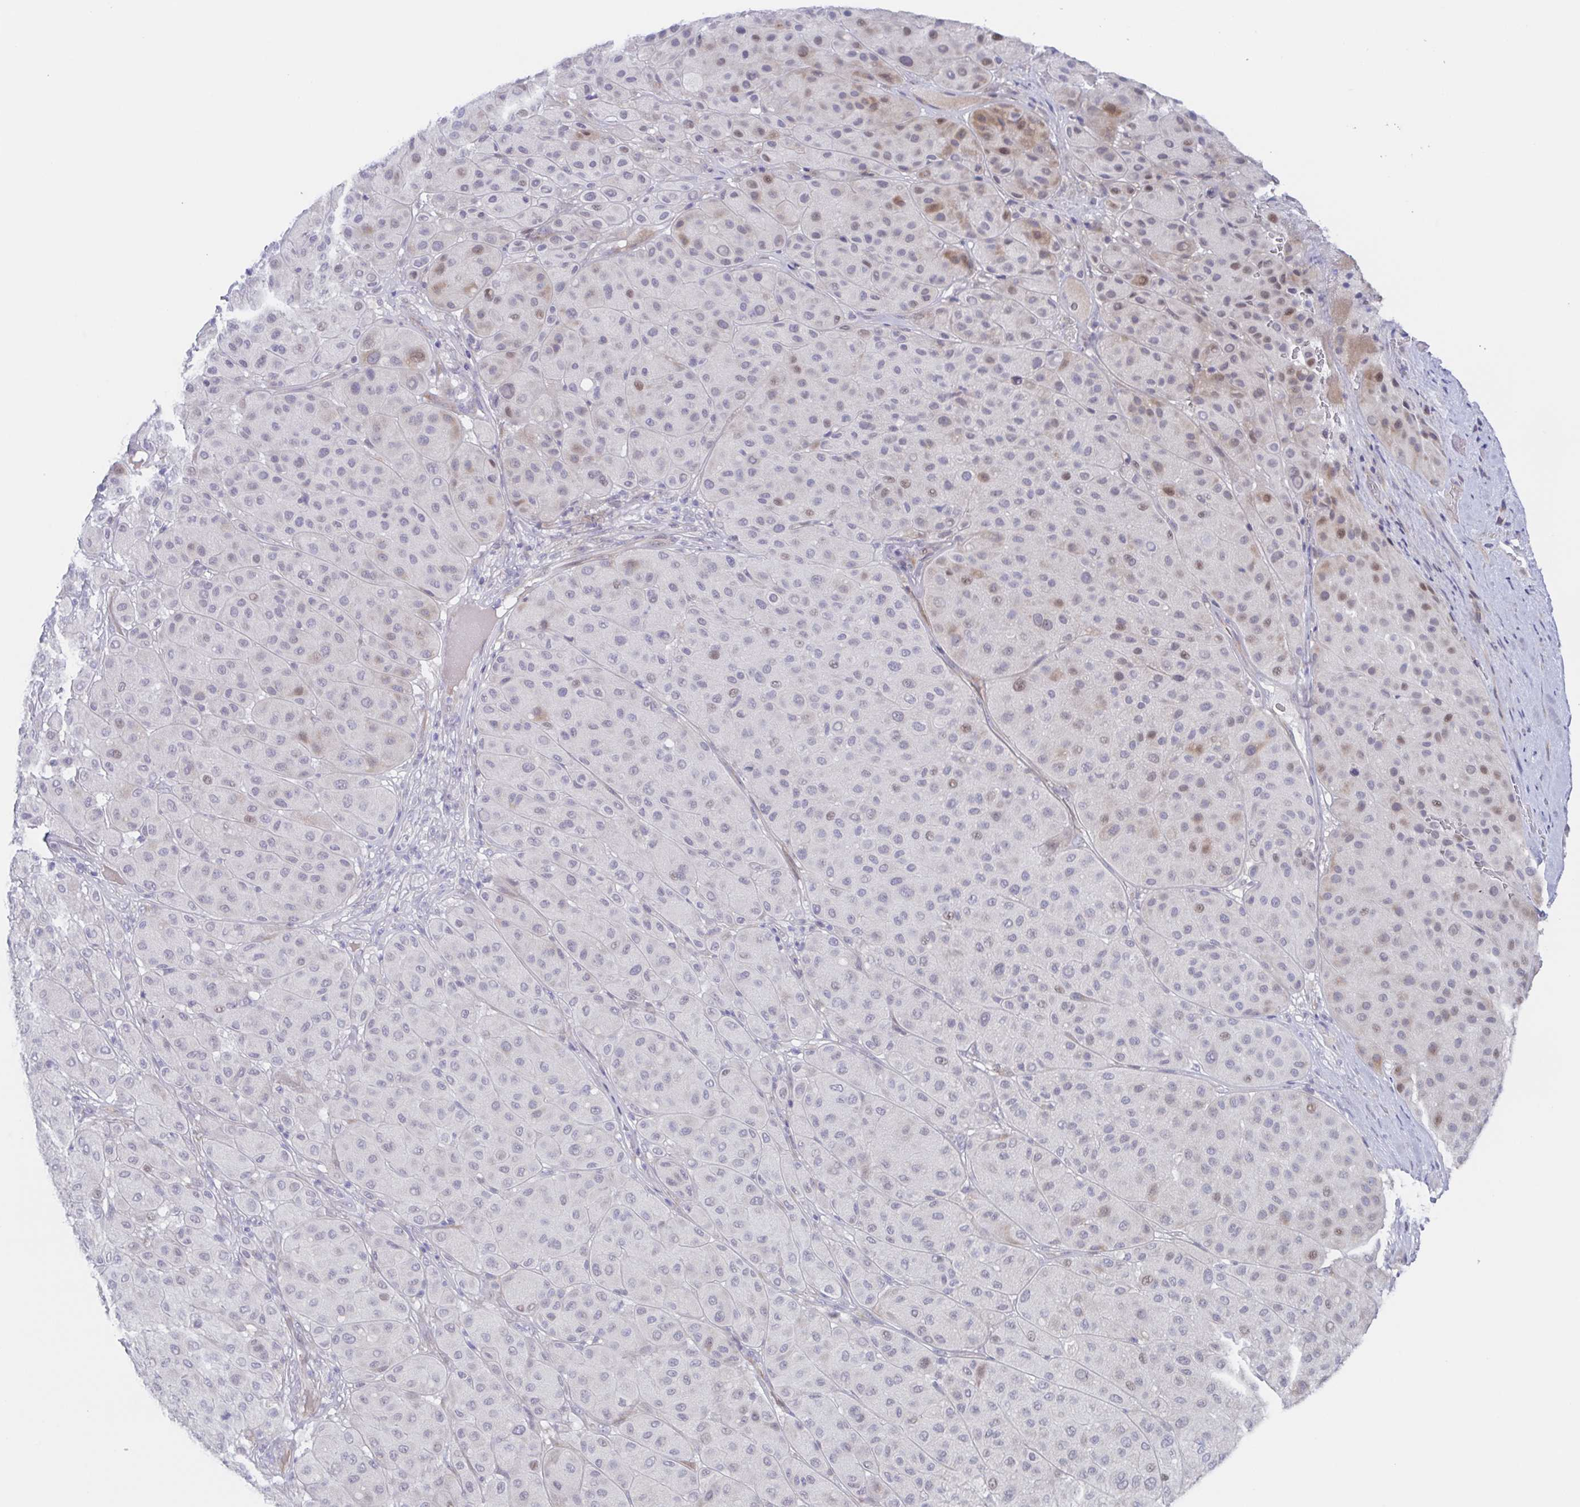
{"staining": {"intensity": "weak", "quantity": "<25%", "location": "cytoplasmic/membranous,nuclear"}, "tissue": "melanoma", "cell_type": "Tumor cells", "image_type": "cancer", "snomed": [{"axis": "morphology", "description": "Malignant melanoma, Metastatic site"}, {"axis": "topography", "description": "Smooth muscle"}], "caption": "Image shows no protein staining in tumor cells of melanoma tissue.", "gene": "POU2F3", "patient": {"sex": "male", "age": 41}}